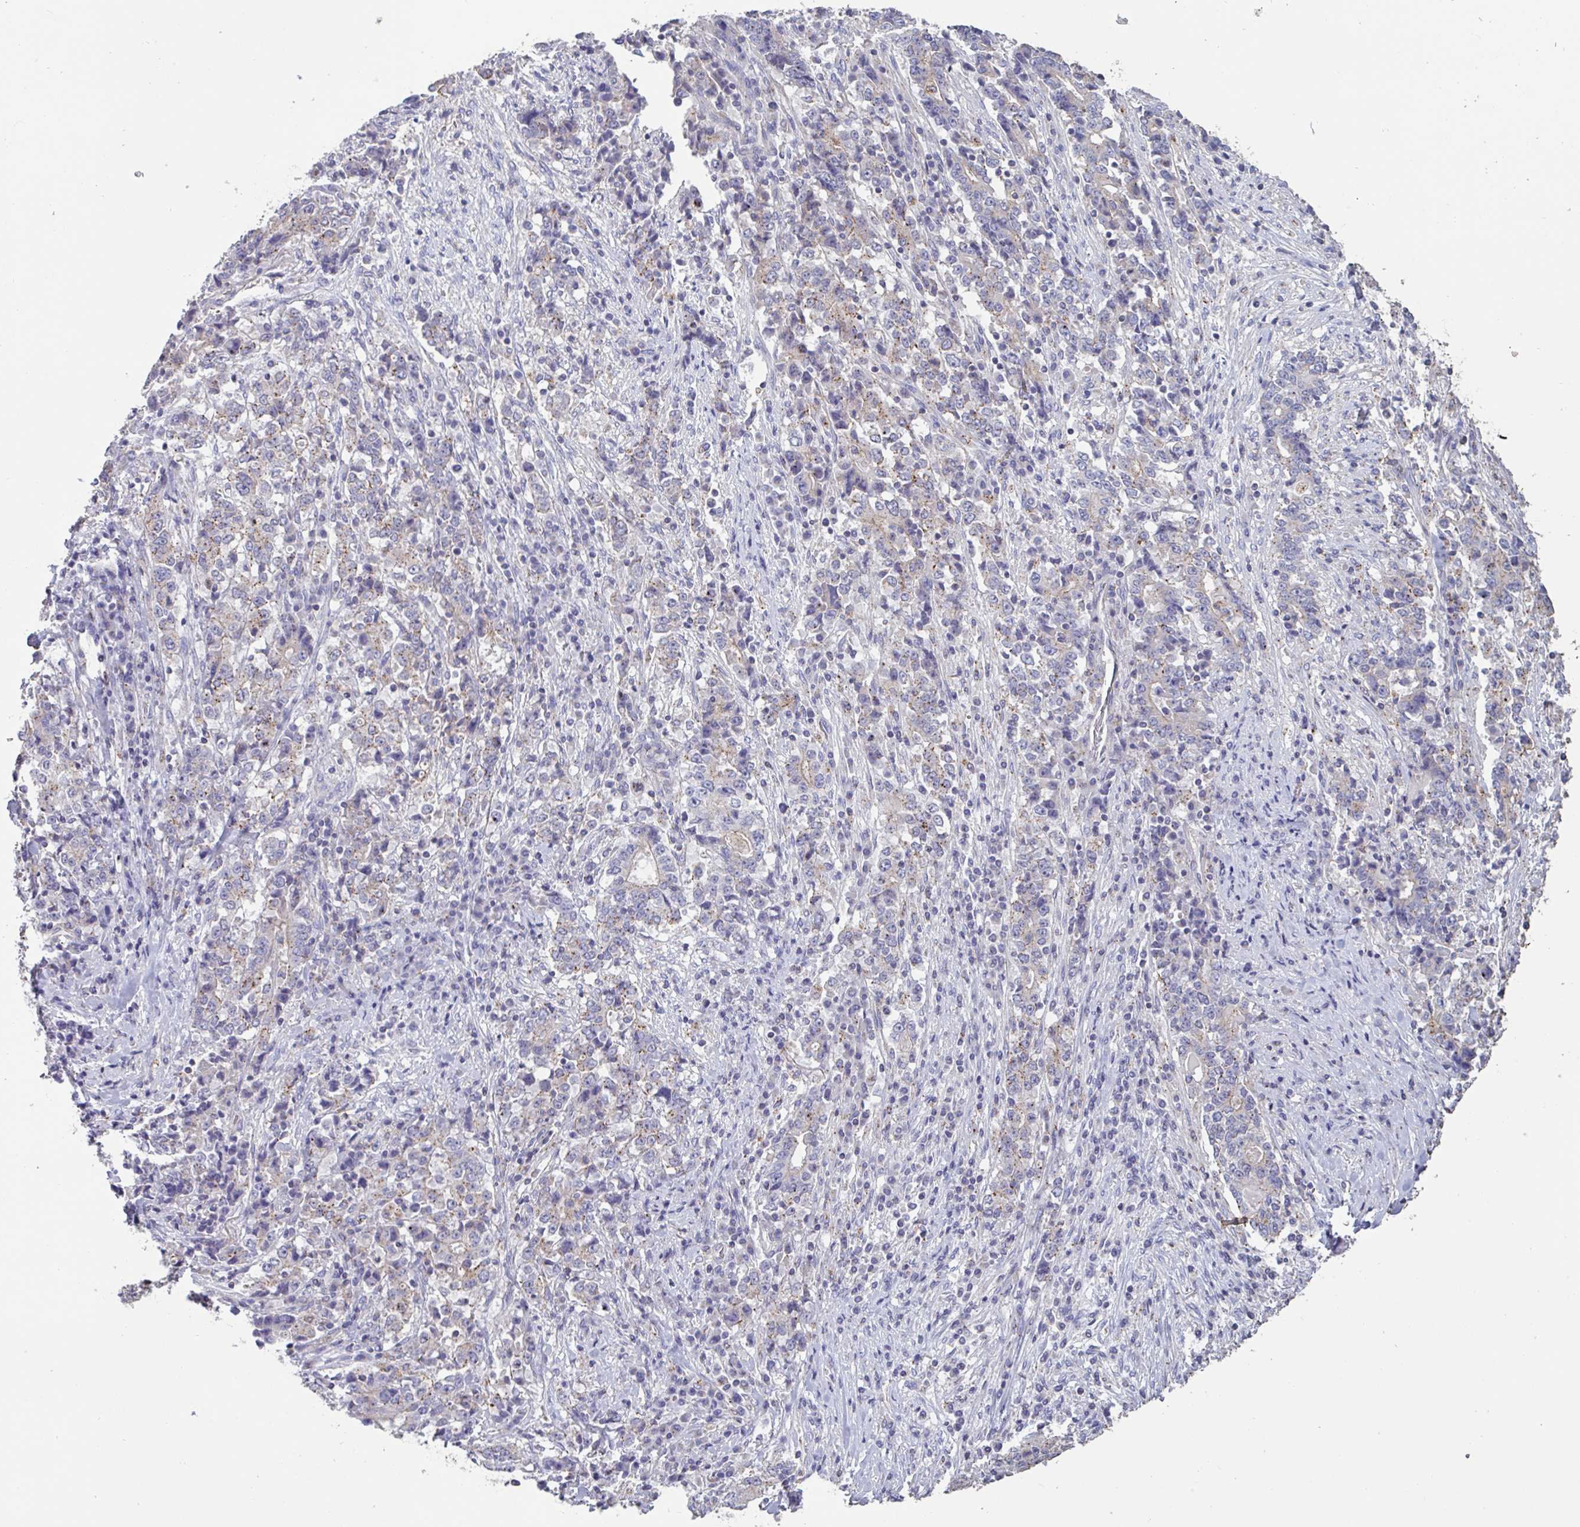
{"staining": {"intensity": "weak", "quantity": "<25%", "location": "cytoplasmic/membranous"}, "tissue": "stomach cancer", "cell_type": "Tumor cells", "image_type": "cancer", "snomed": [{"axis": "morphology", "description": "Normal tissue, NOS"}, {"axis": "morphology", "description": "Adenocarcinoma, NOS"}, {"axis": "topography", "description": "Stomach, upper"}, {"axis": "topography", "description": "Stomach"}], "caption": "This is an immunohistochemistry histopathology image of human stomach adenocarcinoma. There is no expression in tumor cells.", "gene": "CHMP5", "patient": {"sex": "male", "age": 59}}